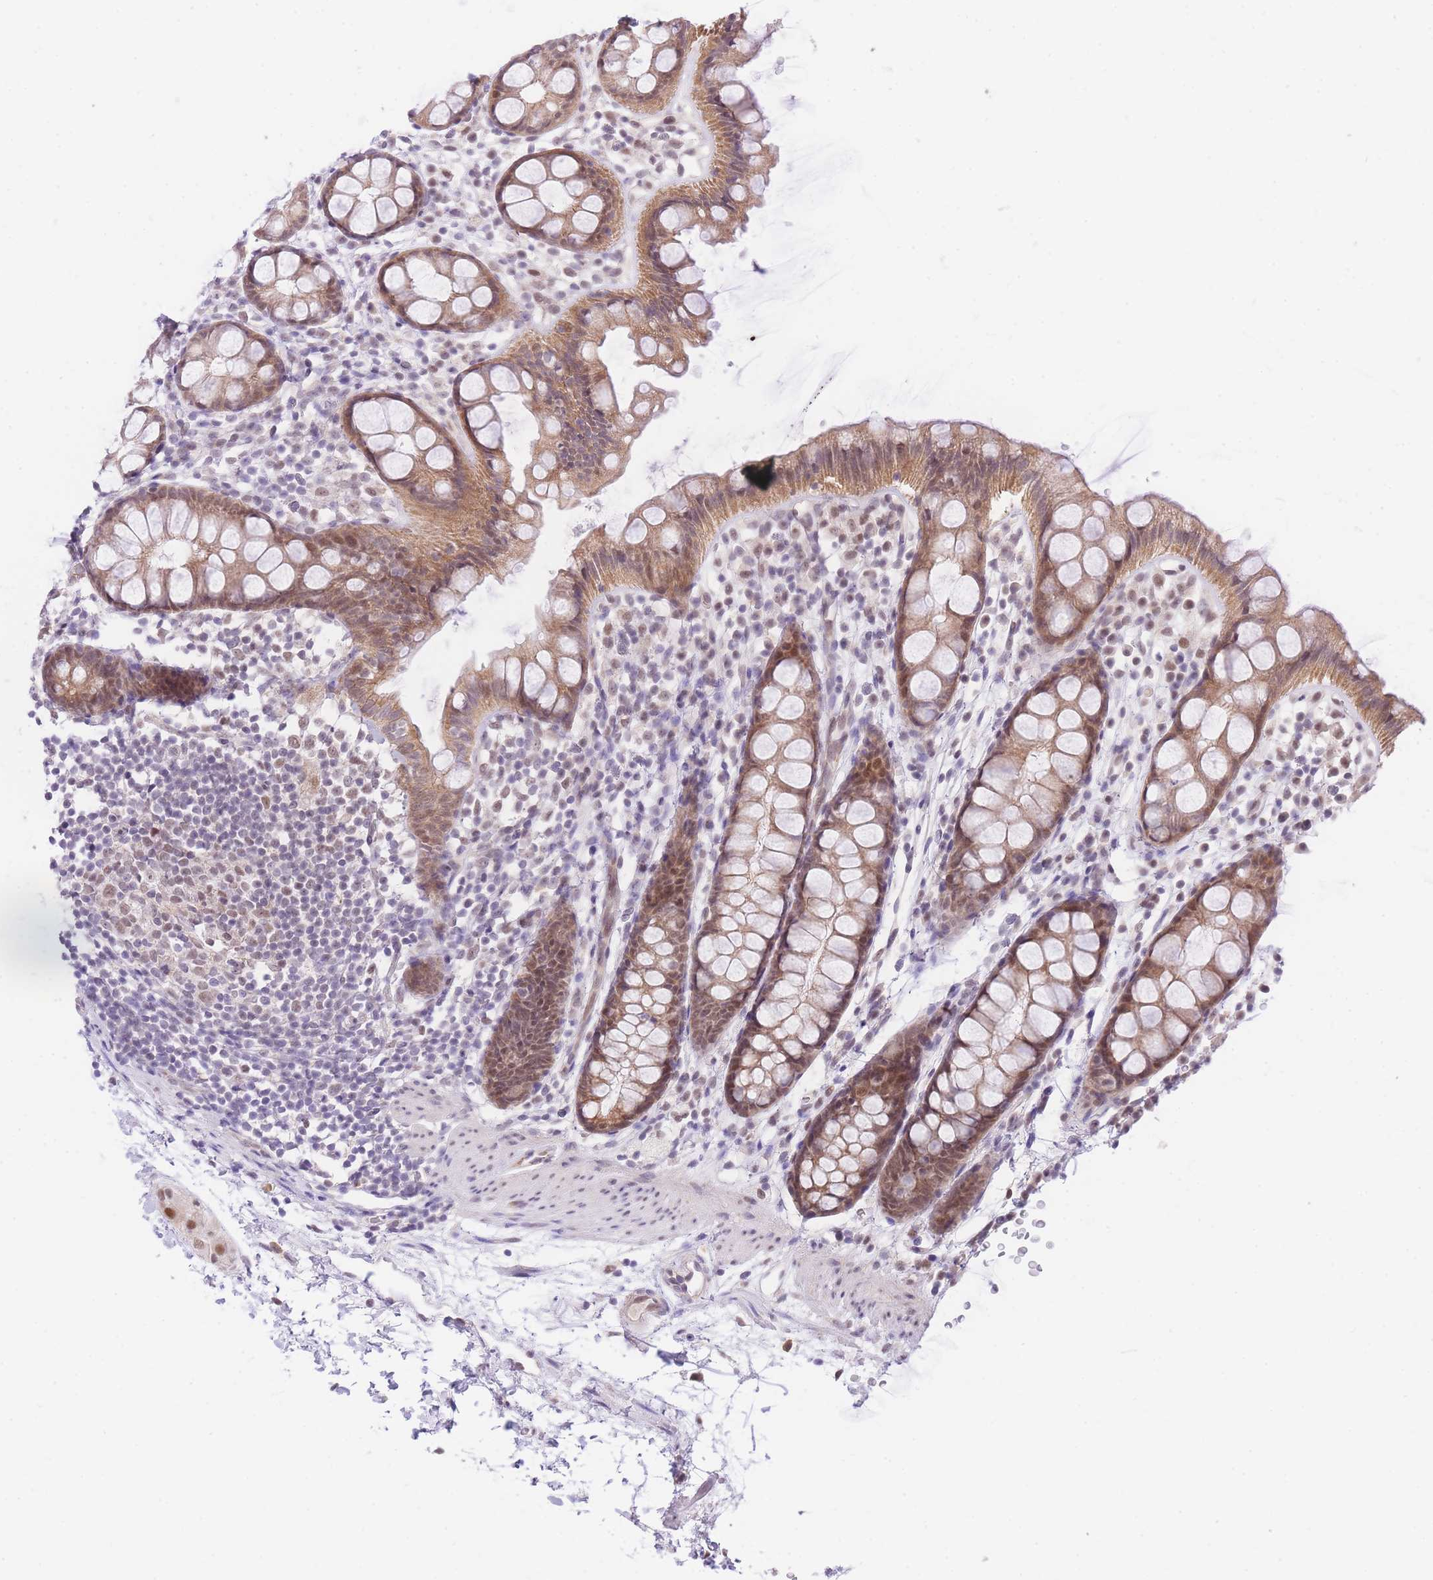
{"staining": {"intensity": "moderate", "quantity": ">75%", "location": "cytoplasmic/membranous,nuclear"}, "tissue": "rectum", "cell_type": "Glandular cells", "image_type": "normal", "snomed": [{"axis": "morphology", "description": "Normal tissue, NOS"}, {"axis": "topography", "description": "Rectum"}], "caption": "IHC histopathology image of unremarkable rectum: human rectum stained using immunohistochemistry reveals medium levels of moderate protein expression localized specifically in the cytoplasmic/membranous,nuclear of glandular cells, appearing as a cytoplasmic/membranous,nuclear brown color.", "gene": "UBXN7", "patient": {"sex": "female", "age": 65}}